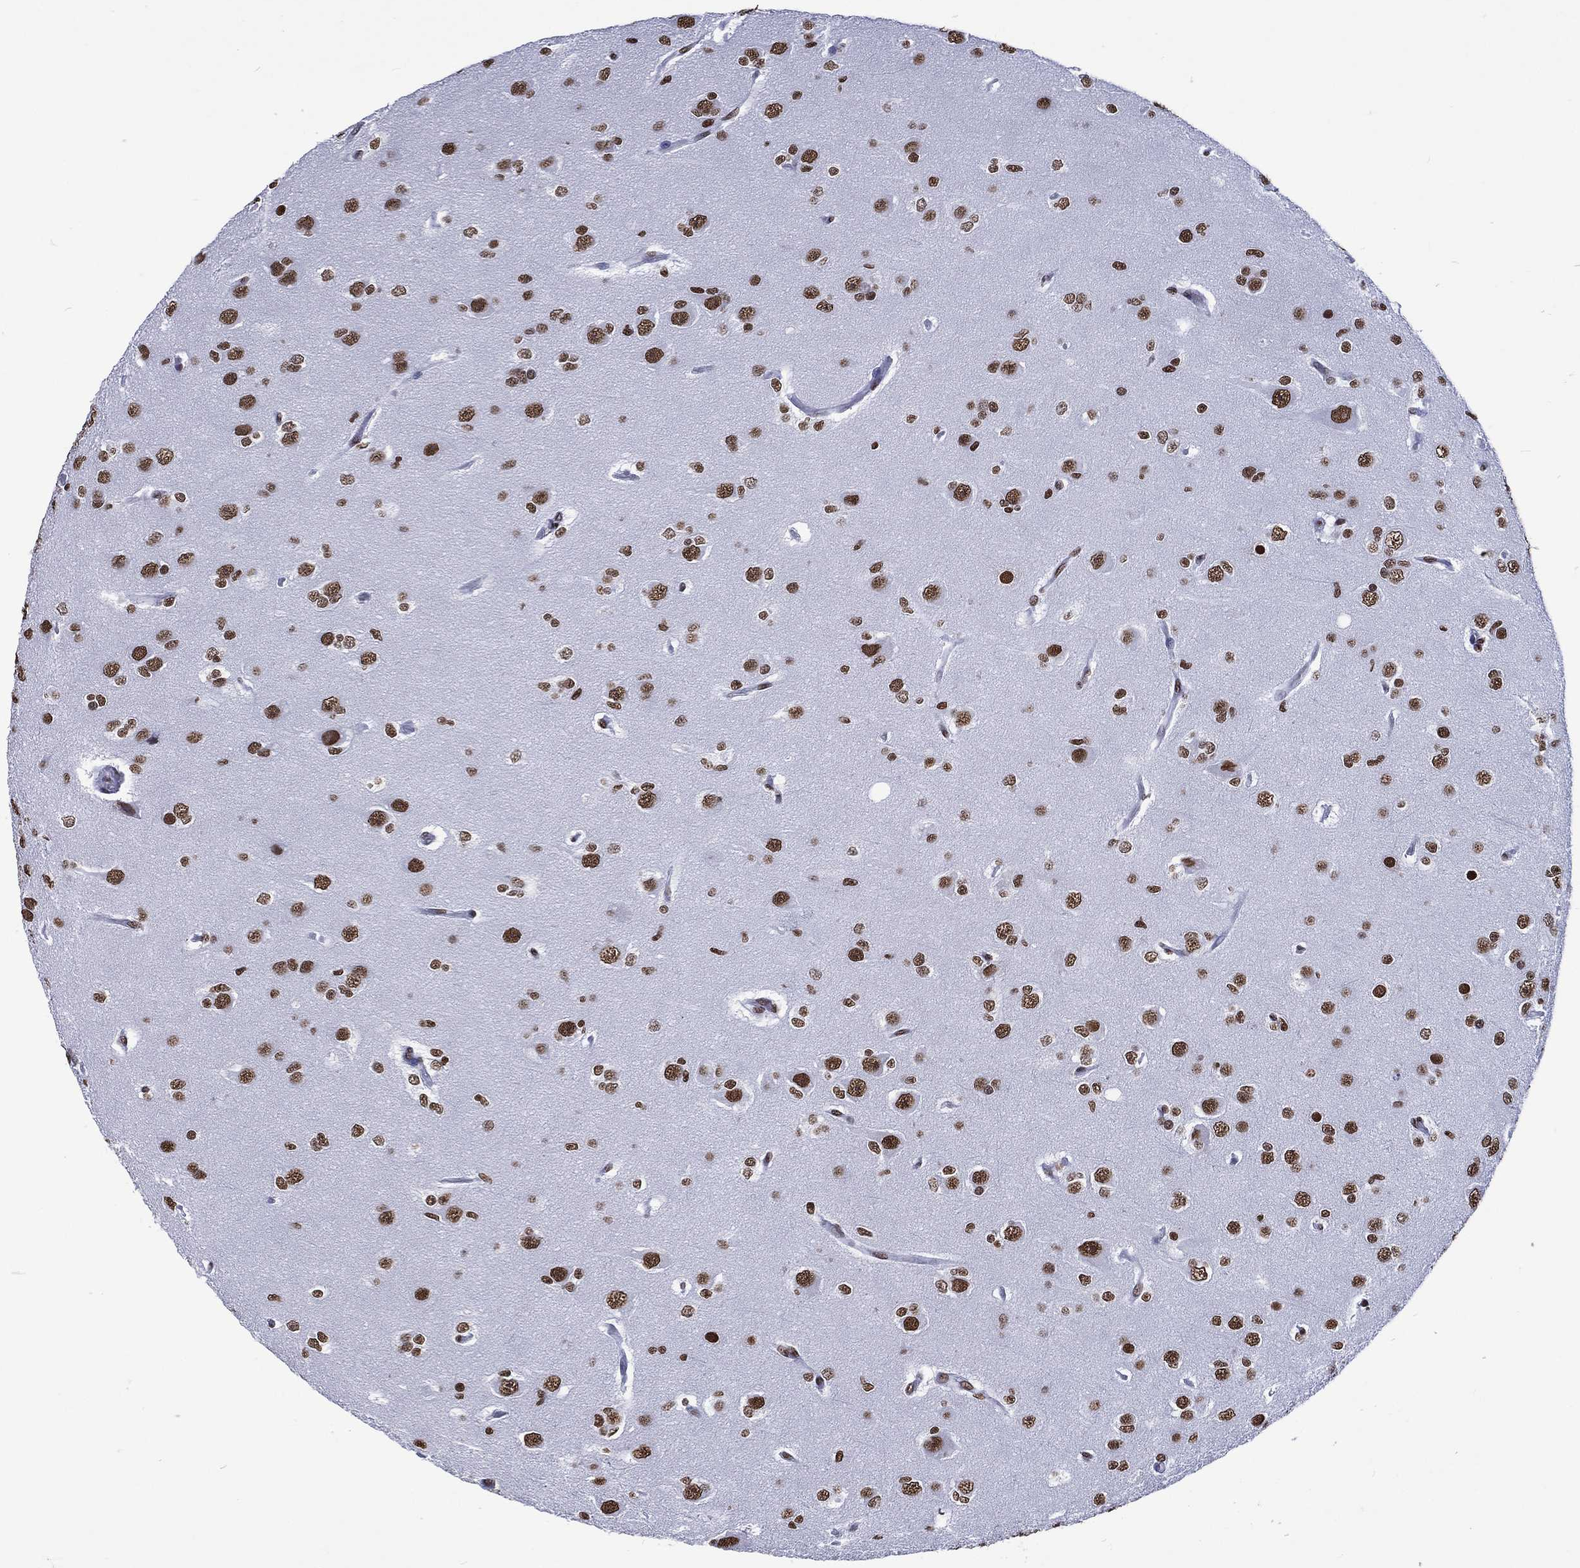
{"staining": {"intensity": "strong", "quantity": ">75%", "location": "nuclear"}, "tissue": "glioma", "cell_type": "Tumor cells", "image_type": "cancer", "snomed": [{"axis": "morphology", "description": "Glioma, malignant, Low grade"}, {"axis": "topography", "description": "Brain"}], "caption": "A histopathology image showing strong nuclear positivity in about >75% of tumor cells in low-grade glioma (malignant), as visualized by brown immunohistochemical staining.", "gene": "RETREG2", "patient": {"sex": "male", "age": 27}}